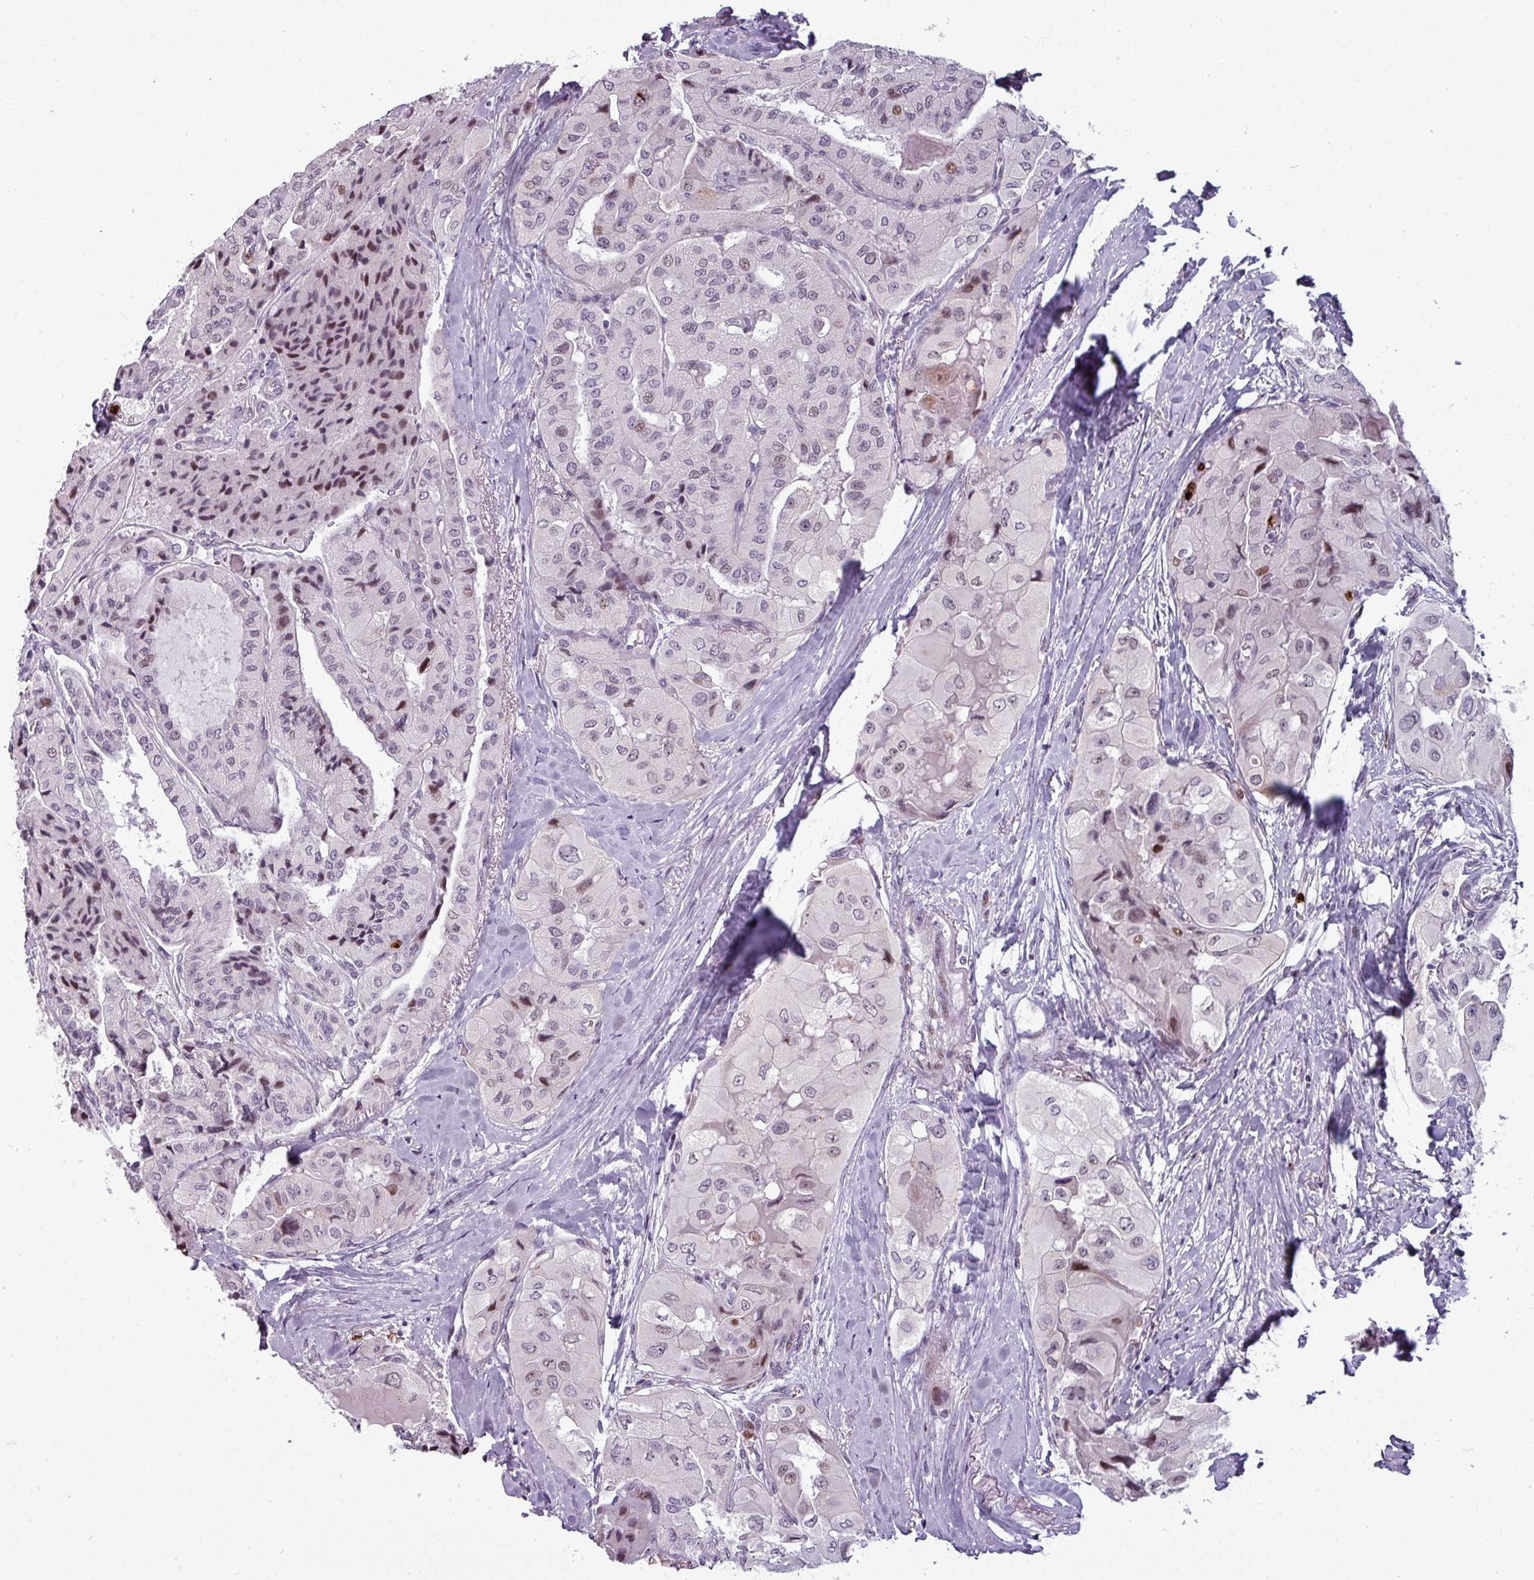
{"staining": {"intensity": "weak", "quantity": "<25%", "location": "nuclear"}, "tissue": "thyroid cancer", "cell_type": "Tumor cells", "image_type": "cancer", "snomed": [{"axis": "morphology", "description": "Normal tissue, NOS"}, {"axis": "morphology", "description": "Papillary adenocarcinoma, NOS"}, {"axis": "topography", "description": "Thyroid gland"}], "caption": "Tumor cells show no significant expression in thyroid papillary adenocarcinoma.", "gene": "TMEFF1", "patient": {"sex": "female", "age": 59}}